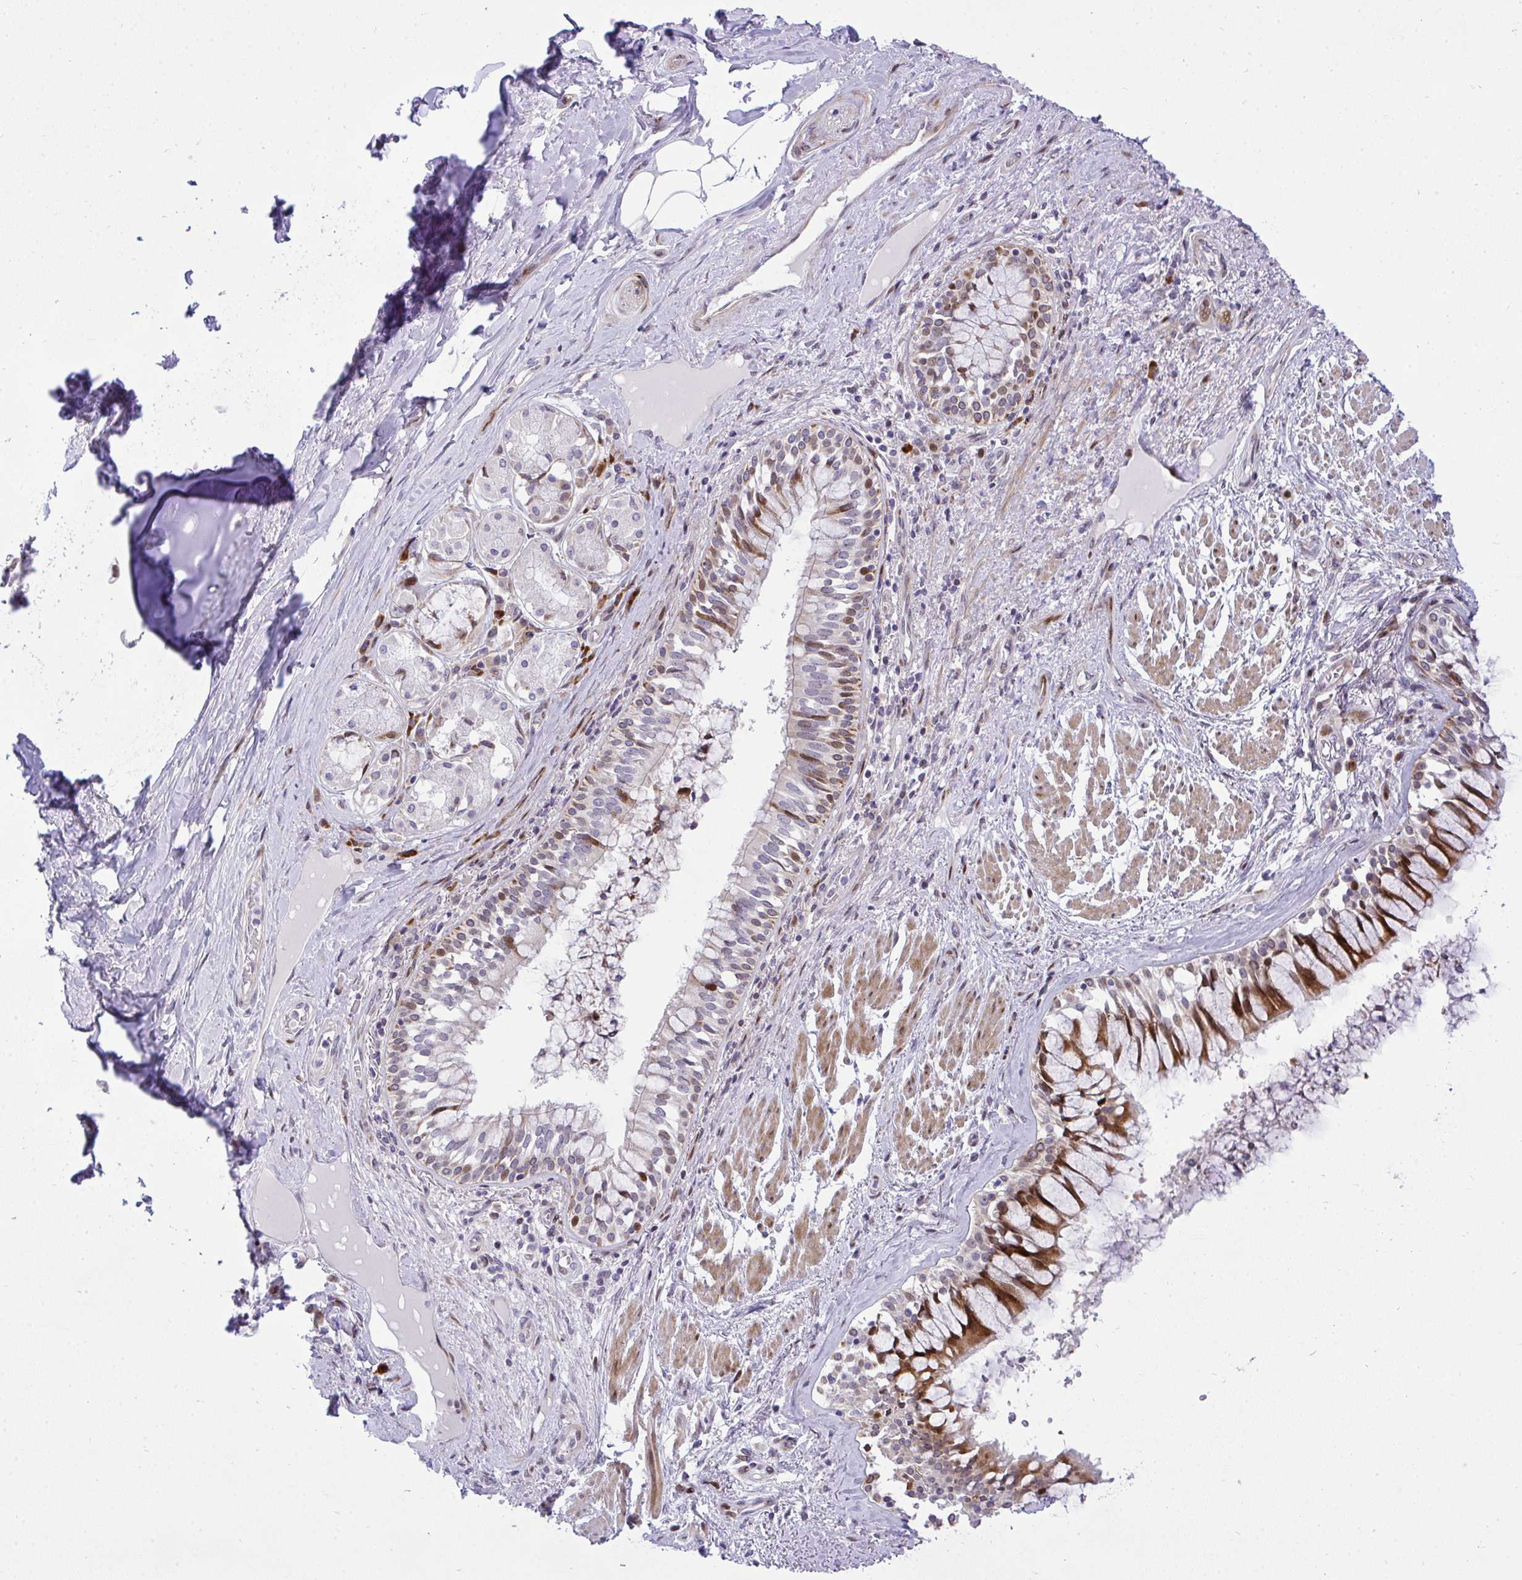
{"staining": {"intensity": "negative", "quantity": "none", "location": "none"}, "tissue": "adipose tissue", "cell_type": "Adipocytes", "image_type": "normal", "snomed": [{"axis": "morphology", "description": "Normal tissue, NOS"}, {"axis": "topography", "description": "Cartilage tissue"}, {"axis": "topography", "description": "Bronchus"}], "caption": "Human adipose tissue stained for a protein using immunohistochemistry (IHC) reveals no staining in adipocytes.", "gene": "CASTOR2", "patient": {"sex": "male", "age": 64}}